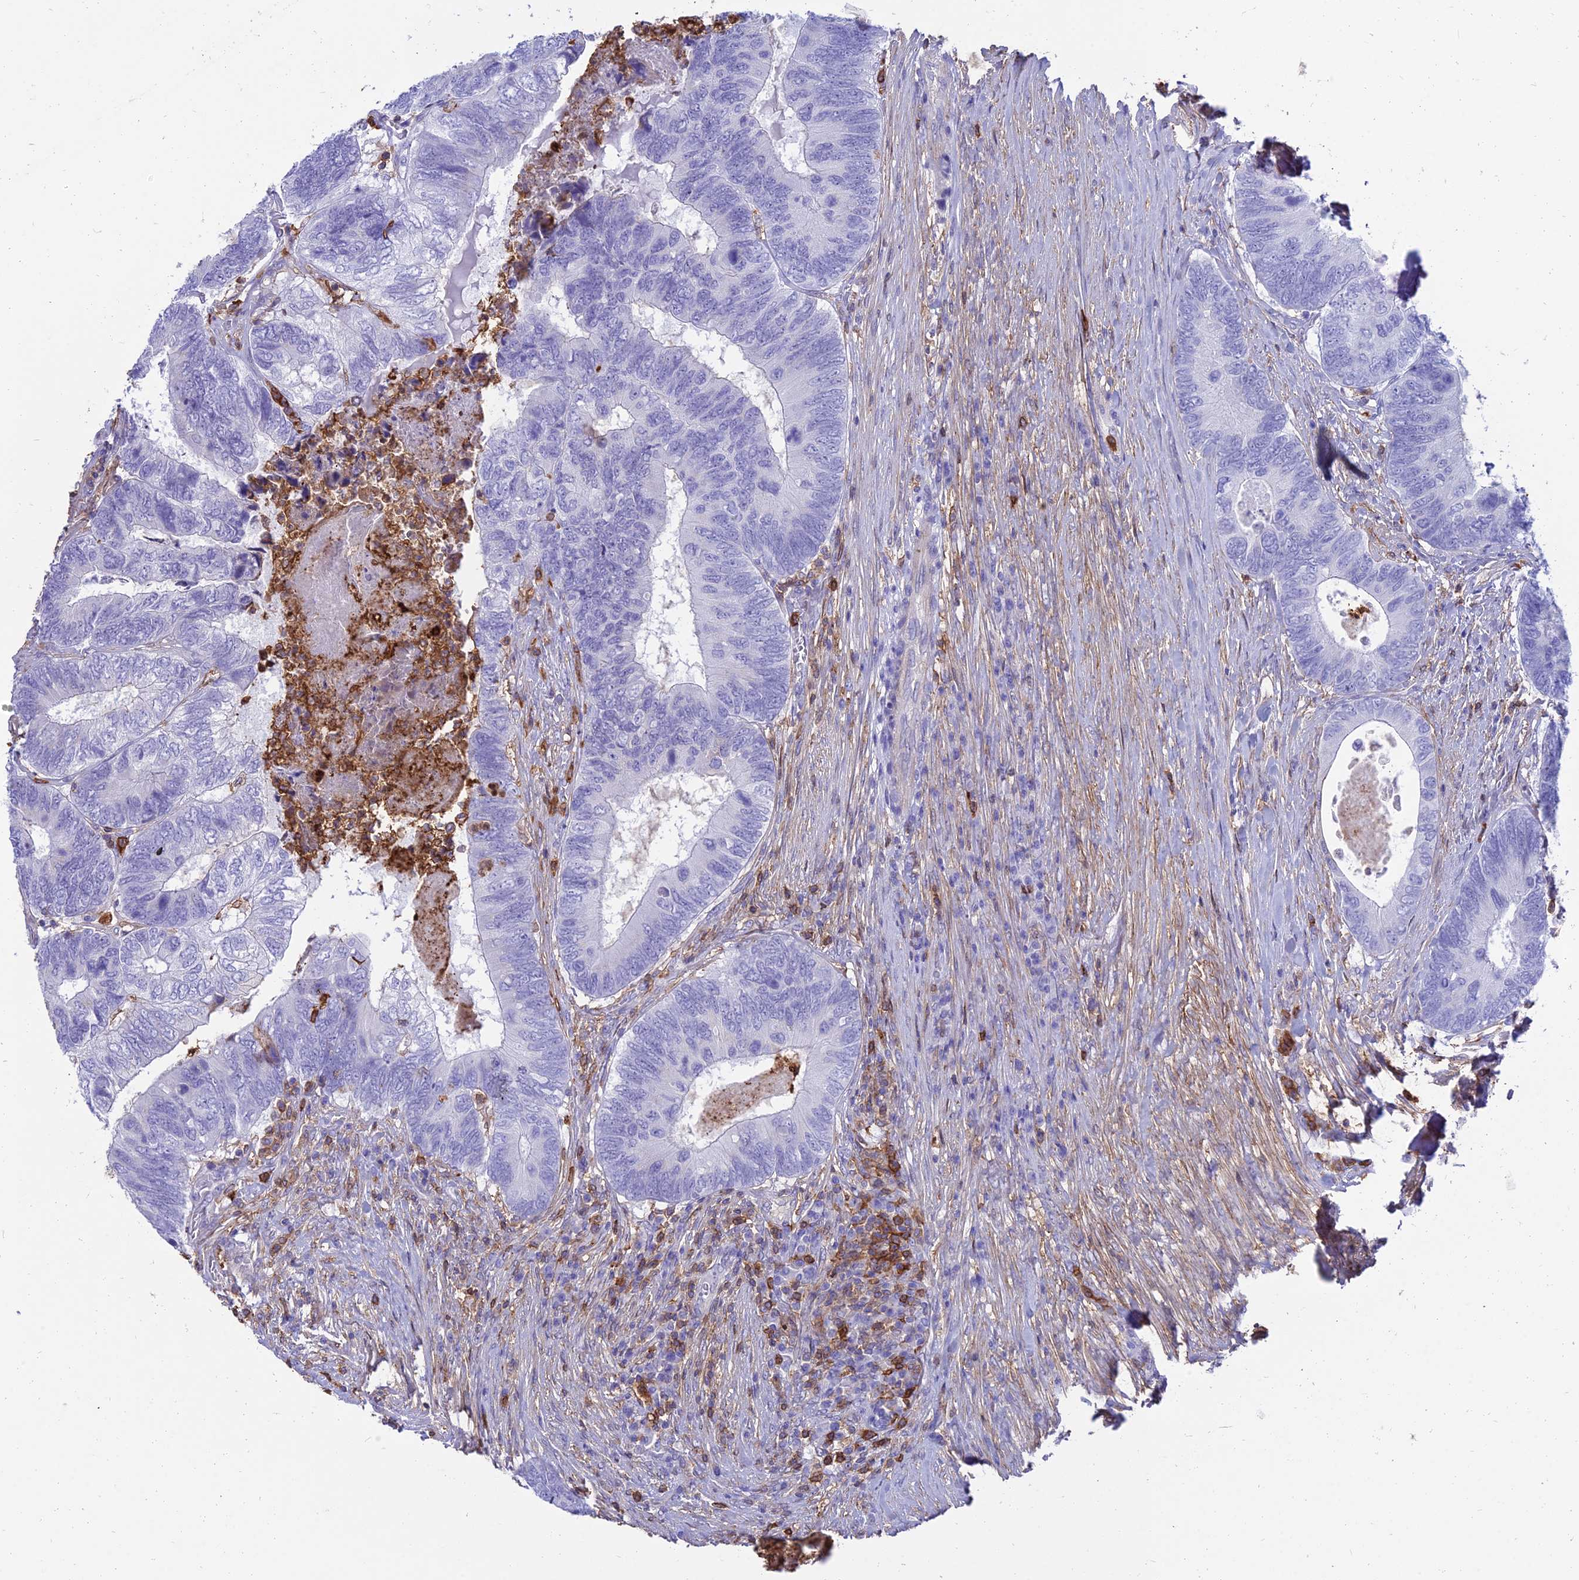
{"staining": {"intensity": "negative", "quantity": "none", "location": "none"}, "tissue": "colorectal cancer", "cell_type": "Tumor cells", "image_type": "cancer", "snomed": [{"axis": "morphology", "description": "Adenocarcinoma, NOS"}, {"axis": "topography", "description": "Colon"}], "caption": "Photomicrograph shows no significant protein expression in tumor cells of colorectal cancer (adenocarcinoma).", "gene": "SREK1IP1", "patient": {"sex": "female", "age": 67}}